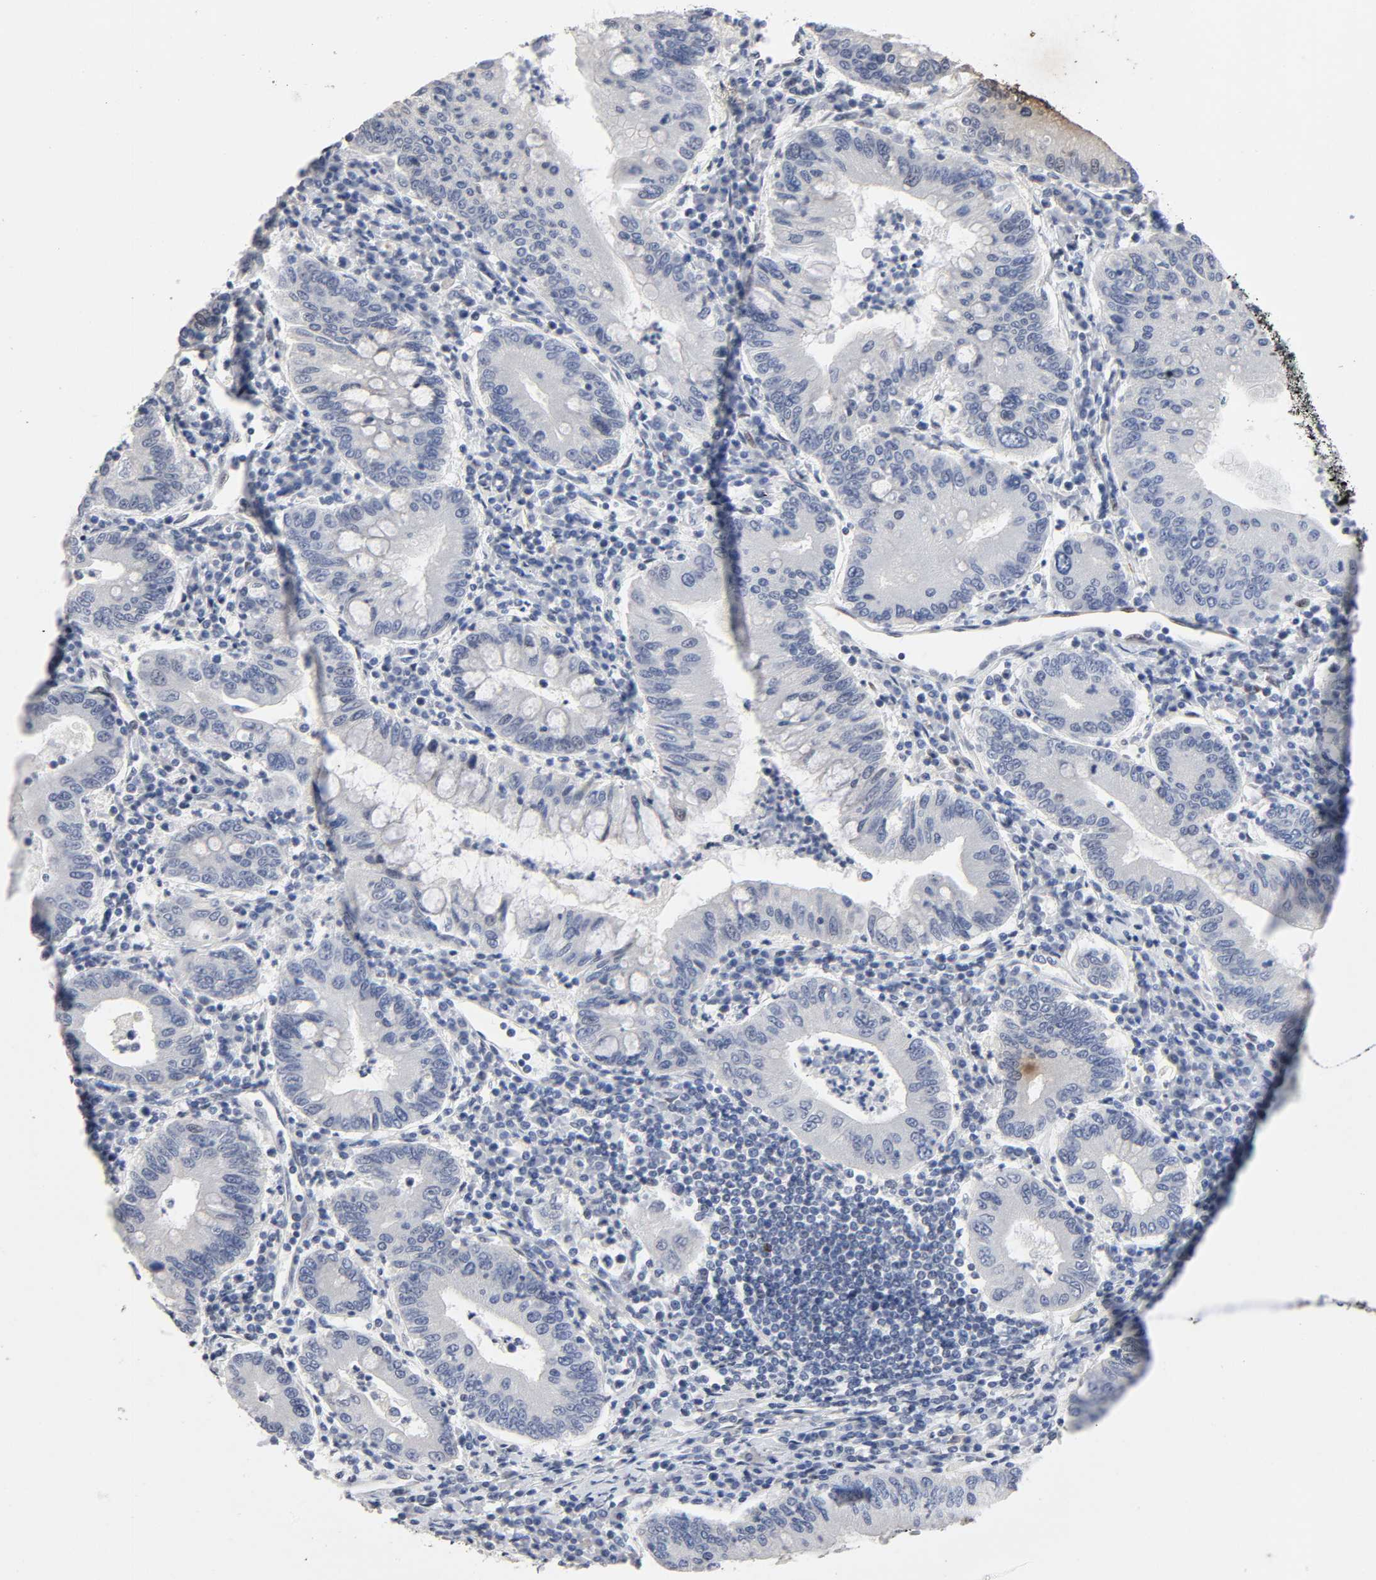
{"staining": {"intensity": "negative", "quantity": "none", "location": "none"}, "tissue": "stomach cancer", "cell_type": "Tumor cells", "image_type": "cancer", "snomed": [{"axis": "morphology", "description": "Normal tissue, NOS"}, {"axis": "morphology", "description": "Adenocarcinoma, NOS"}, {"axis": "topography", "description": "Esophagus"}, {"axis": "topography", "description": "Stomach, upper"}, {"axis": "topography", "description": "Peripheral nerve tissue"}], "caption": "There is no significant positivity in tumor cells of stomach cancer (adenocarcinoma).", "gene": "STK38", "patient": {"sex": "male", "age": 62}}